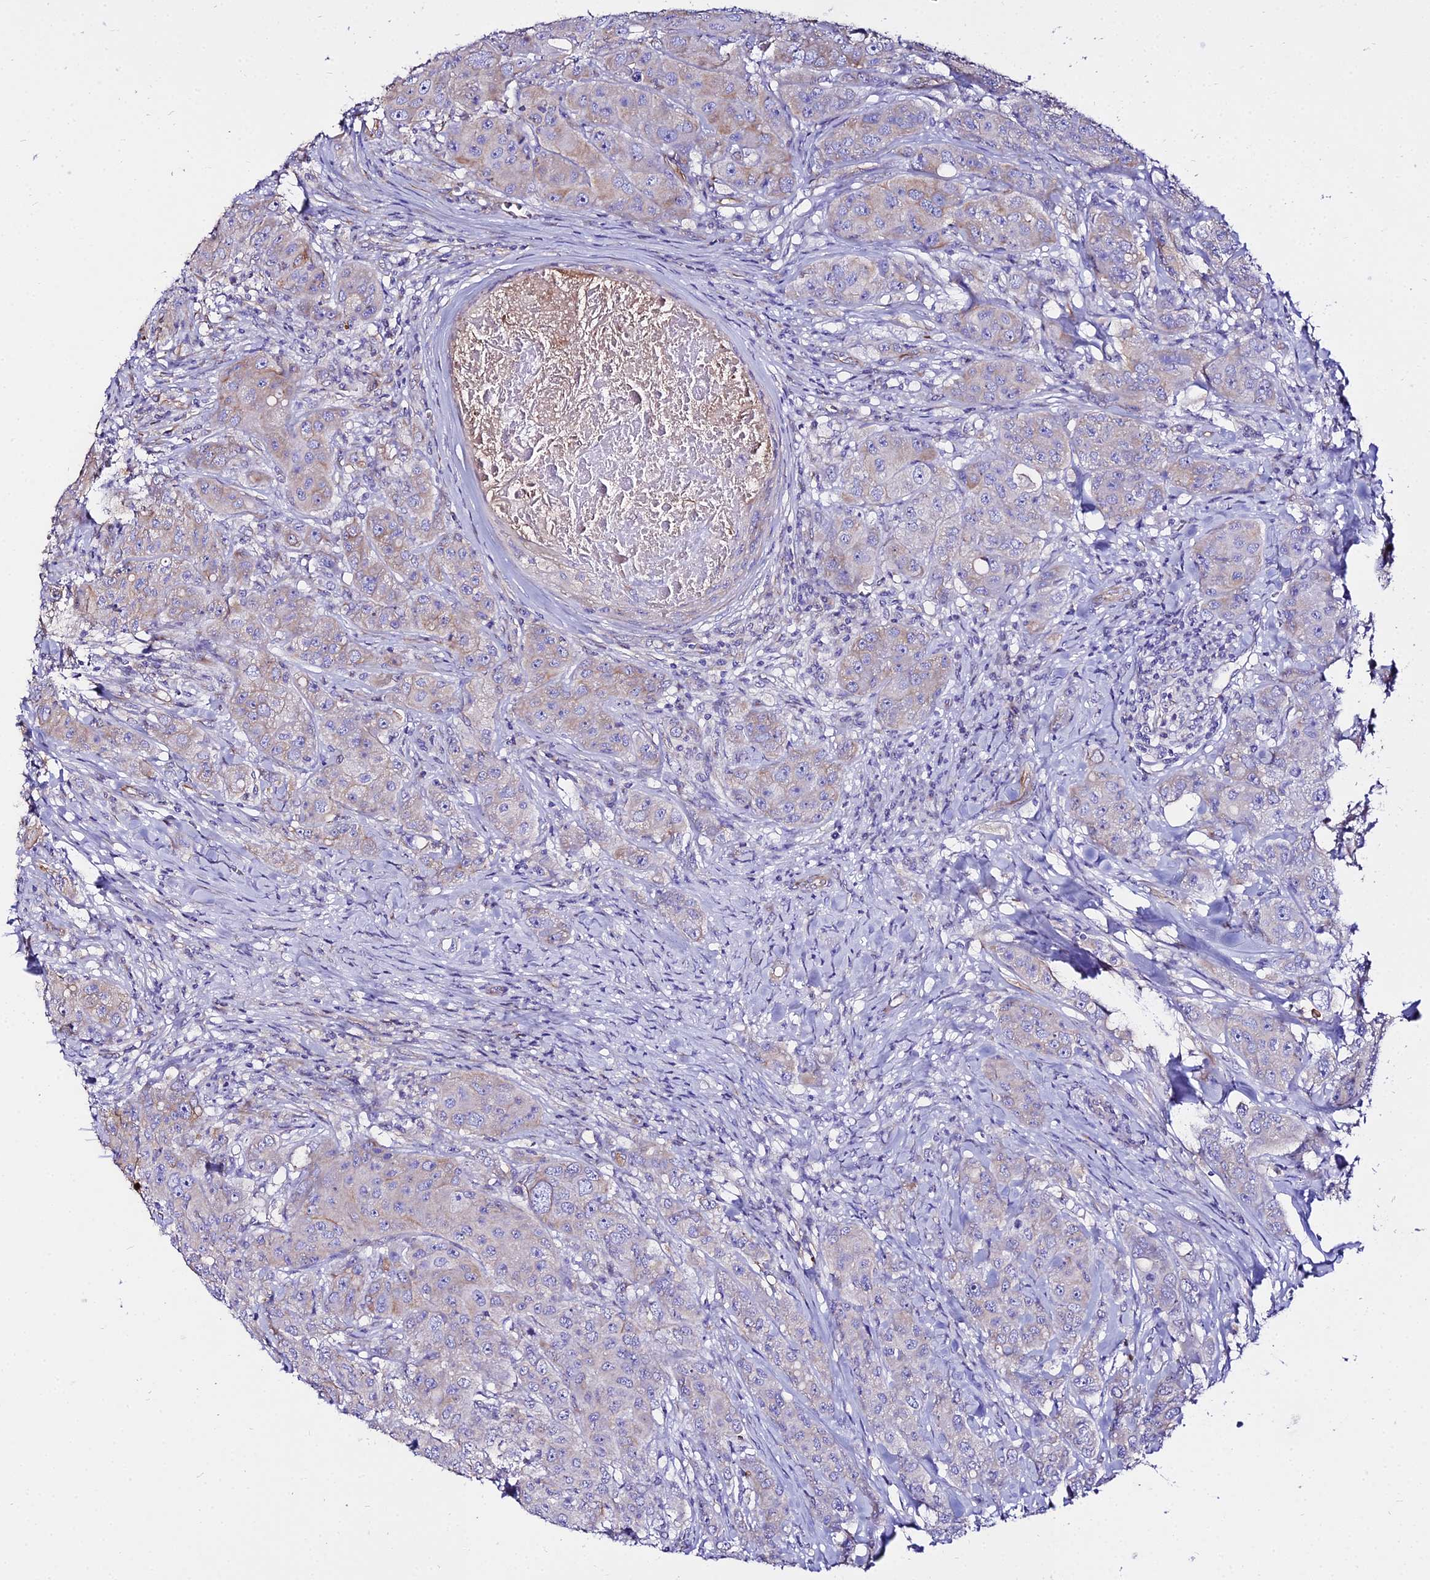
{"staining": {"intensity": "moderate", "quantity": "<25%", "location": "cytoplasmic/membranous"}, "tissue": "breast cancer", "cell_type": "Tumor cells", "image_type": "cancer", "snomed": [{"axis": "morphology", "description": "Duct carcinoma"}, {"axis": "topography", "description": "Breast"}], "caption": "Moderate cytoplasmic/membranous protein staining is seen in approximately <25% of tumor cells in infiltrating ductal carcinoma (breast).", "gene": "TUBA3D", "patient": {"sex": "female", "age": 43}}